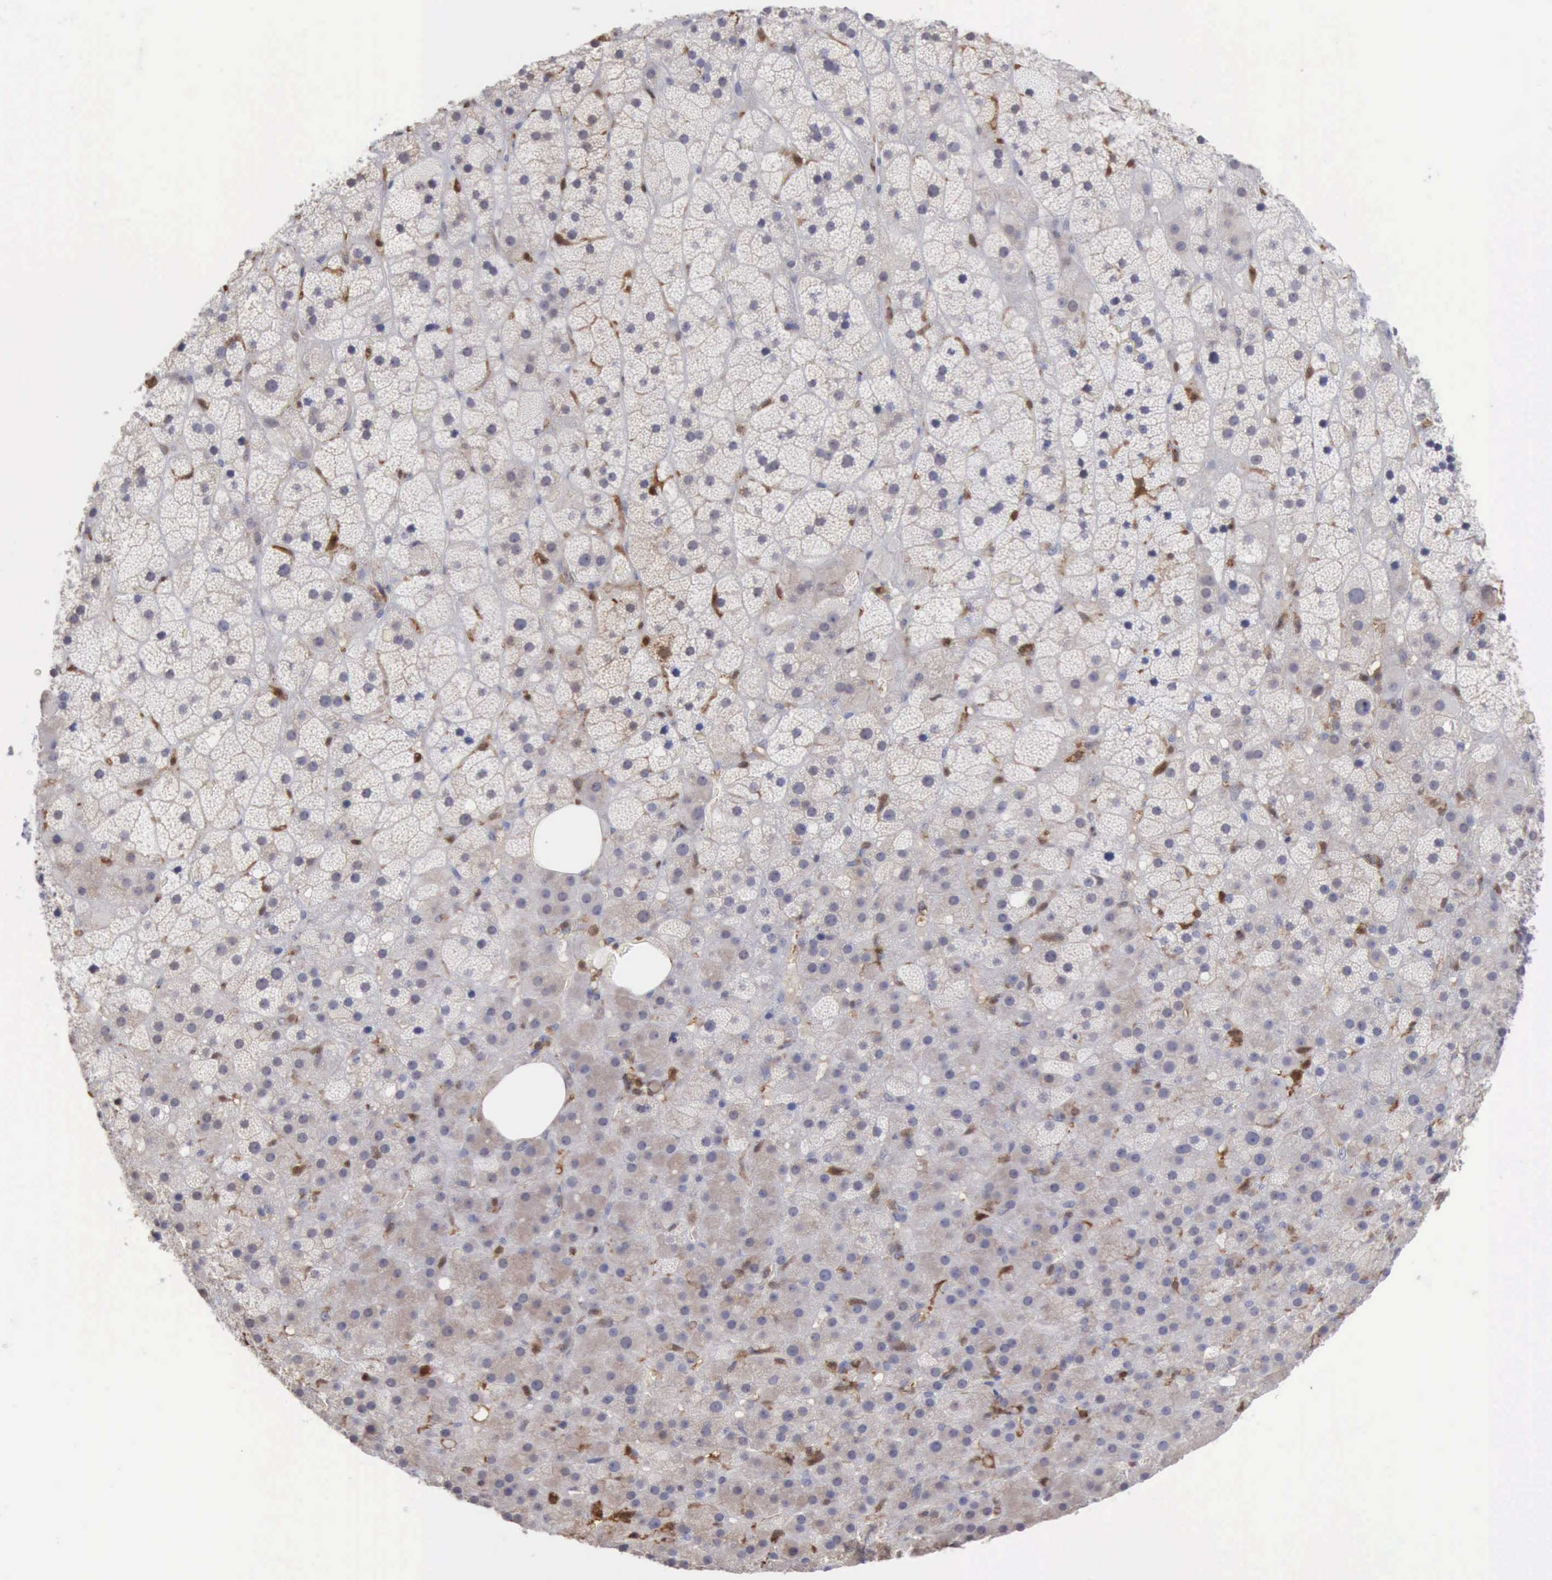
{"staining": {"intensity": "negative", "quantity": "none", "location": "none"}, "tissue": "adrenal gland", "cell_type": "Glandular cells", "image_type": "normal", "snomed": [{"axis": "morphology", "description": "Normal tissue, NOS"}, {"axis": "topography", "description": "Adrenal gland"}], "caption": "Immunohistochemistry (IHC) of unremarkable adrenal gland displays no positivity in glandular cells.", "gene": "STAT1", "patient": {"sex": "male", "age": 35}}